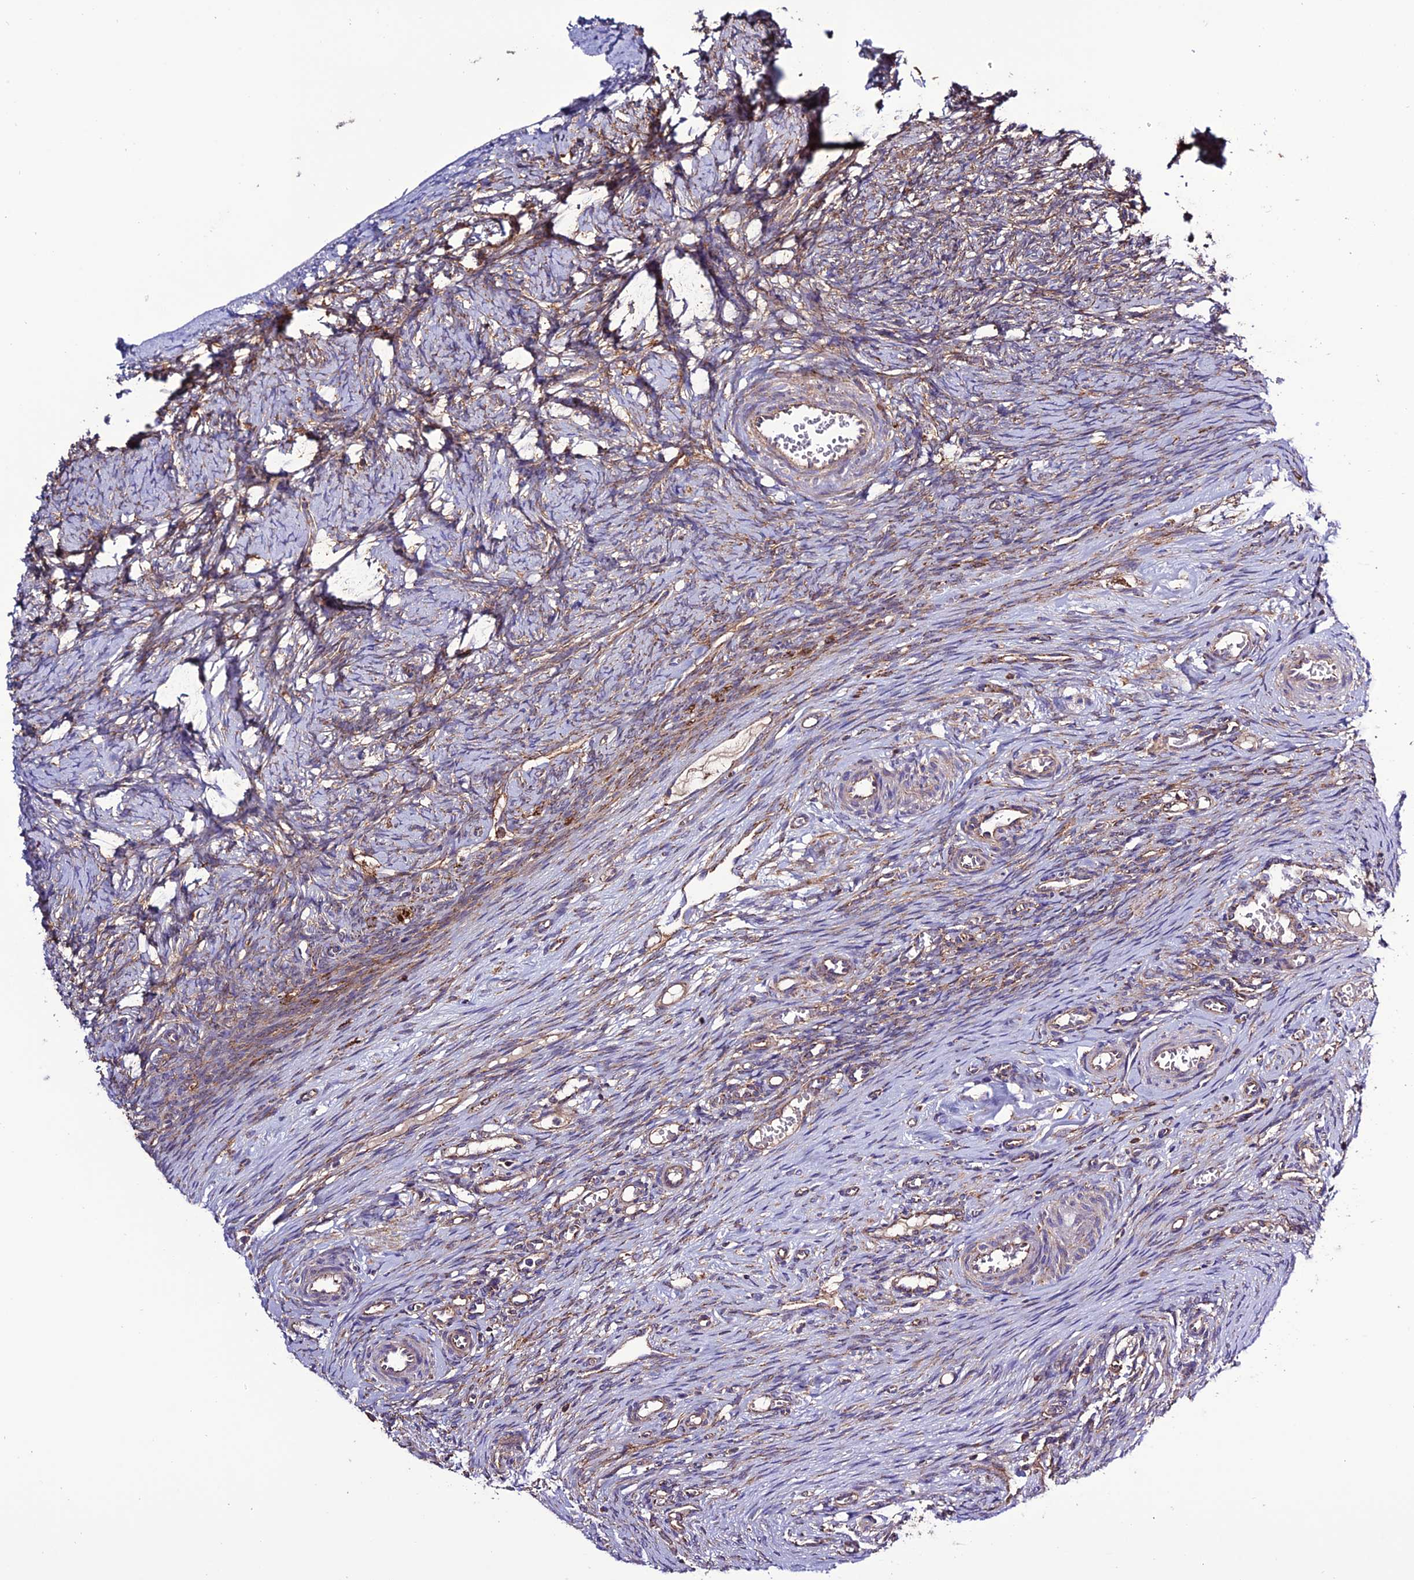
{"staining": {"intensity": "weak", "quantity": "25%-75%", "location": "cytoplasmic/membranous"}, "tissue": "ovary", "cell_type": "Ovarian stroma cells", "image_type": "normal", "snomed": [{"axis": "morphology", "description": "Adenocarcinoma, NOS"}, {"axis": "topography", "description": "Endometrium"}], "caption": "Protein staining of unremarkable ovary demonstrates weak cytoplasmic/membranous positivity in about 25%-75% of ovarian stroma cells.", "gene": "MRPS9", "patient": {"sex": "female", "age": 32}}